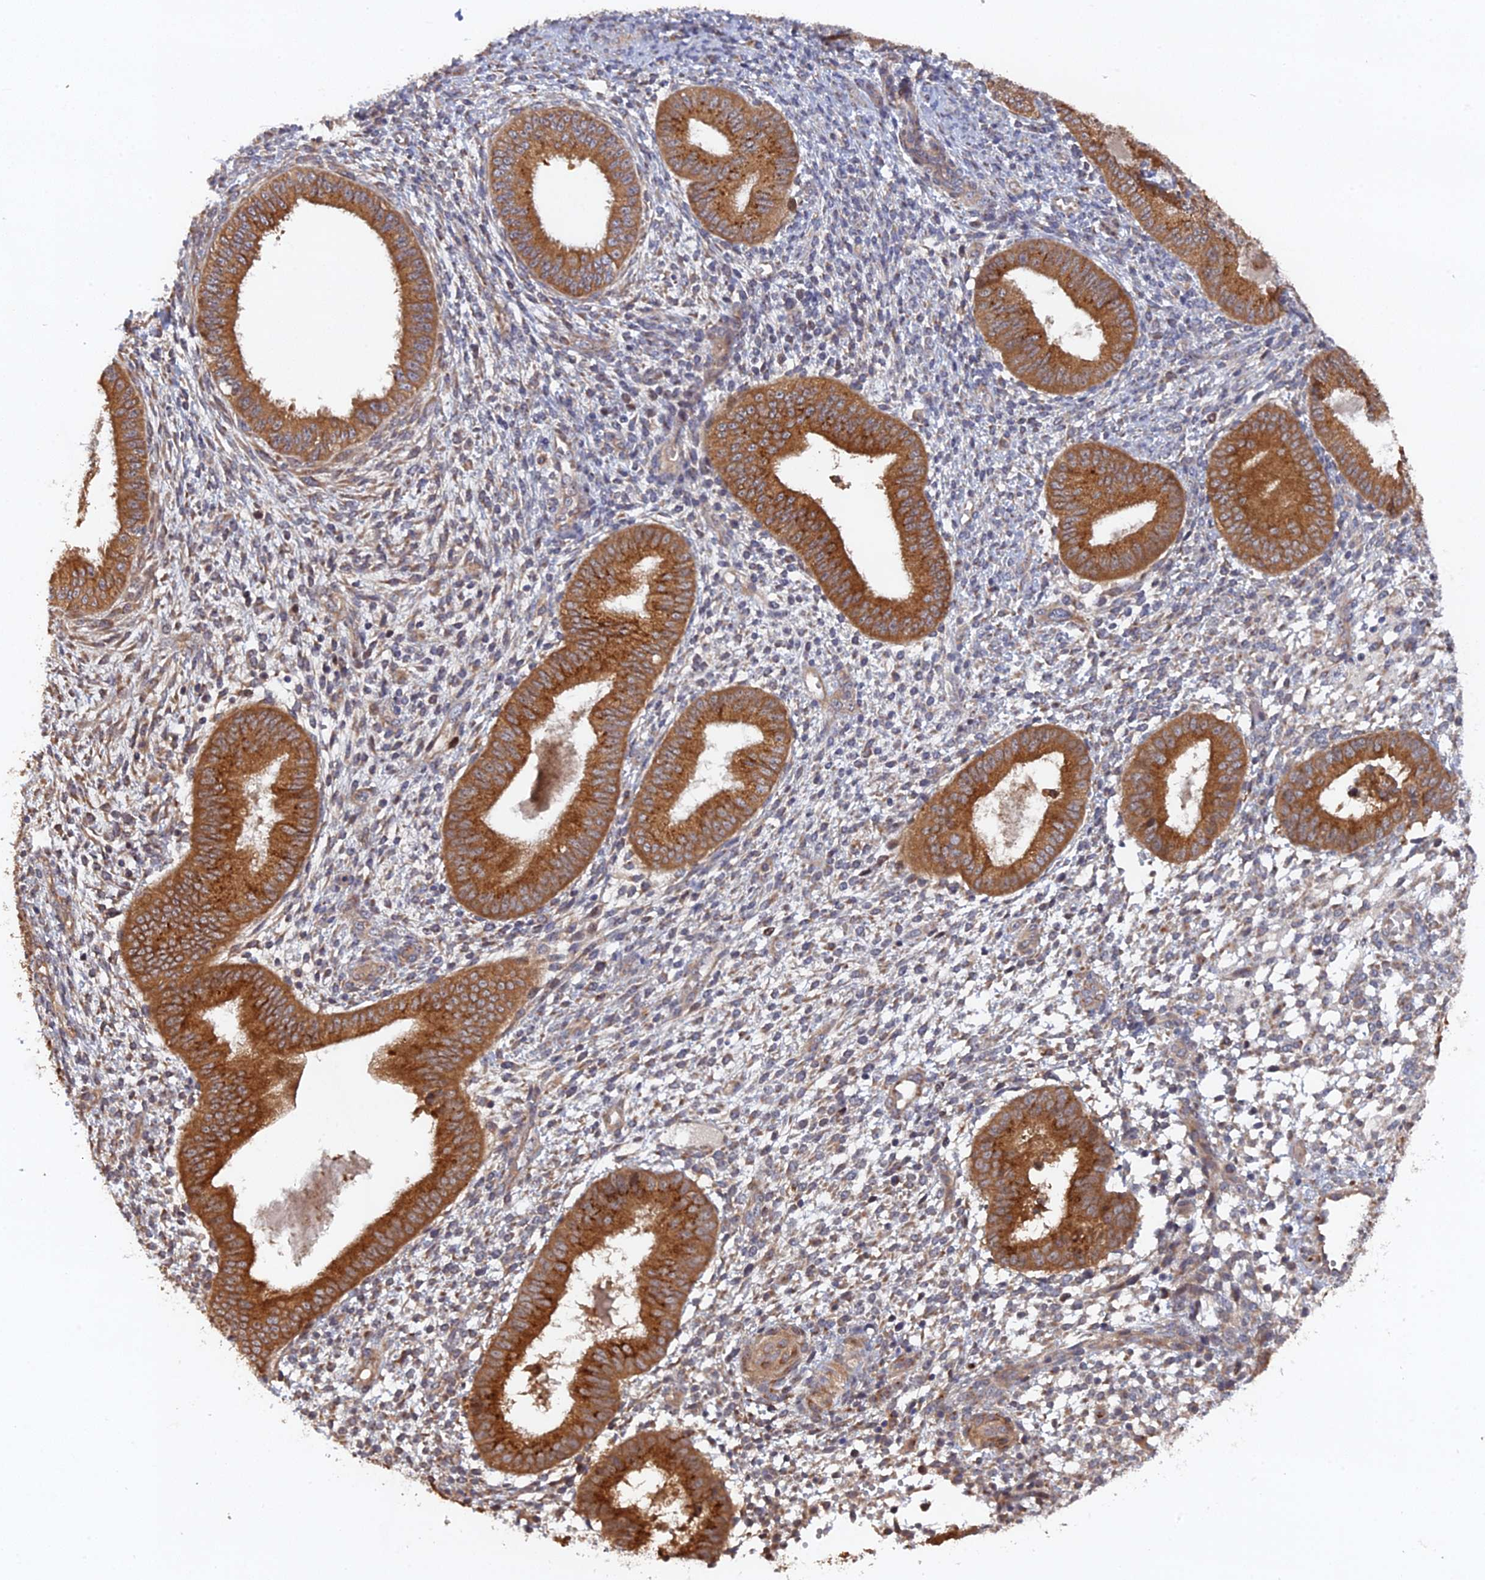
{"staining": {"intensity": "weak", "quantity": "25%-75%", "location": "cytoplasmic/membranous"}, "tissue": "endometrium", "cell_type": "Cells in endometrial stroma", "image_type": "normal", "snomed": [{"axis": "morphology", "description": "Normal tissue, NOS"}, {"axis": "topography", "description": "Endometrium"}], "caption": "Endometrium stained with IHC demonstrates weak cytoplasmic/membranous staining in about 25%-75% of cells in endometrial stroma.", "gene": "VPS37C", "patient": {"sex": "female", "age": 49}}